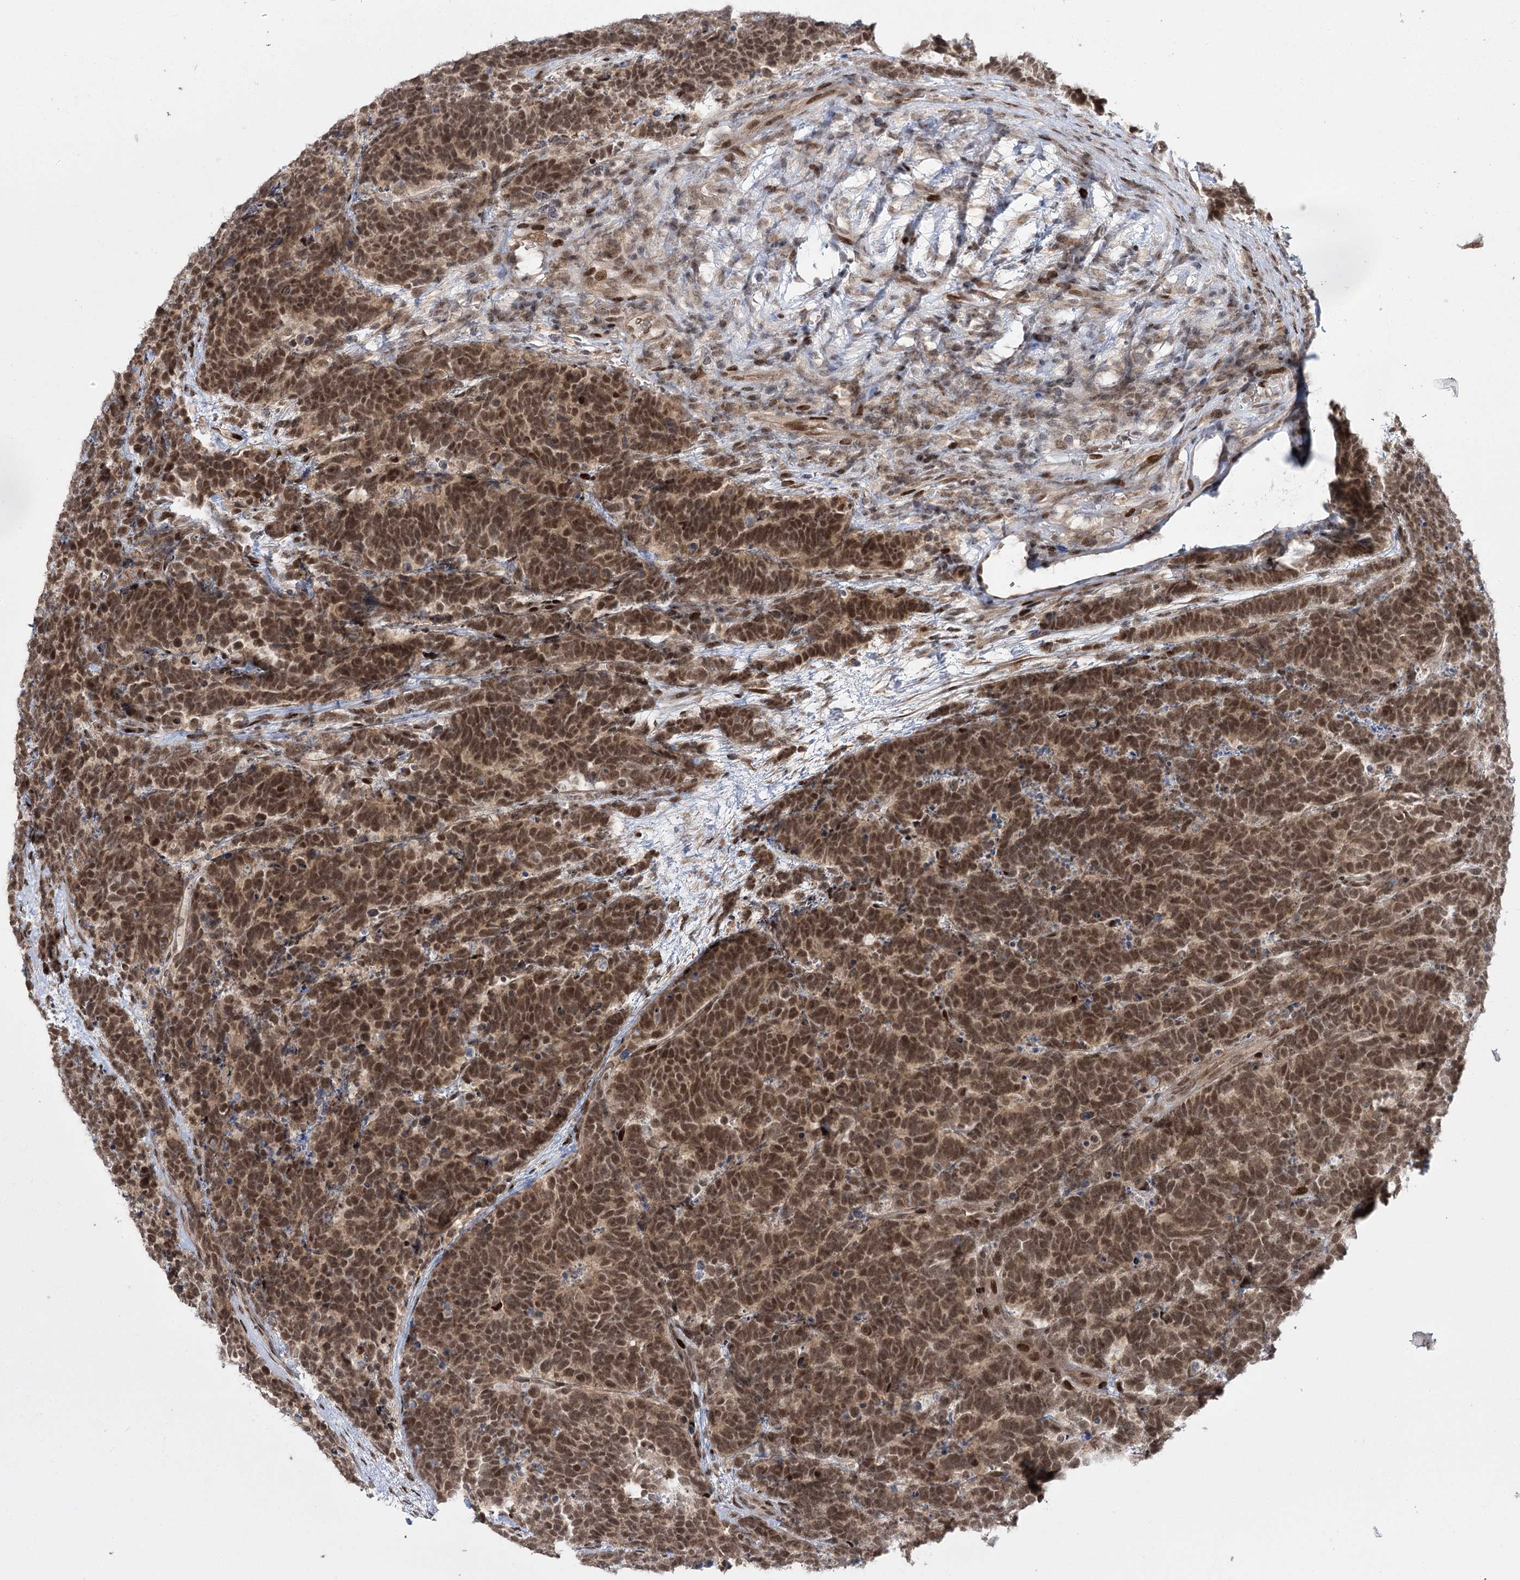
{"staining": {"intensity": "moderate", "quantity": ">75%", "location": "nuclear"}, "tissue": "carcinoid", "cell_type": "Tumor cells", "image_type": "cancer", "snomed": [{"axis": "morphology", "description": "Carcinoma, NOS"}, {"axis": "morphology", "description": "Carcinoid, malignant, NOS"}, {"axis": "topography", "description": "Urinary bladder"}], "caption": "Malignant carcinoid stained for a protein shows moderate nuclear positivity in tumor cells.", "gene": "HELQ", "patient": {"sex": "male", "age": 57}}